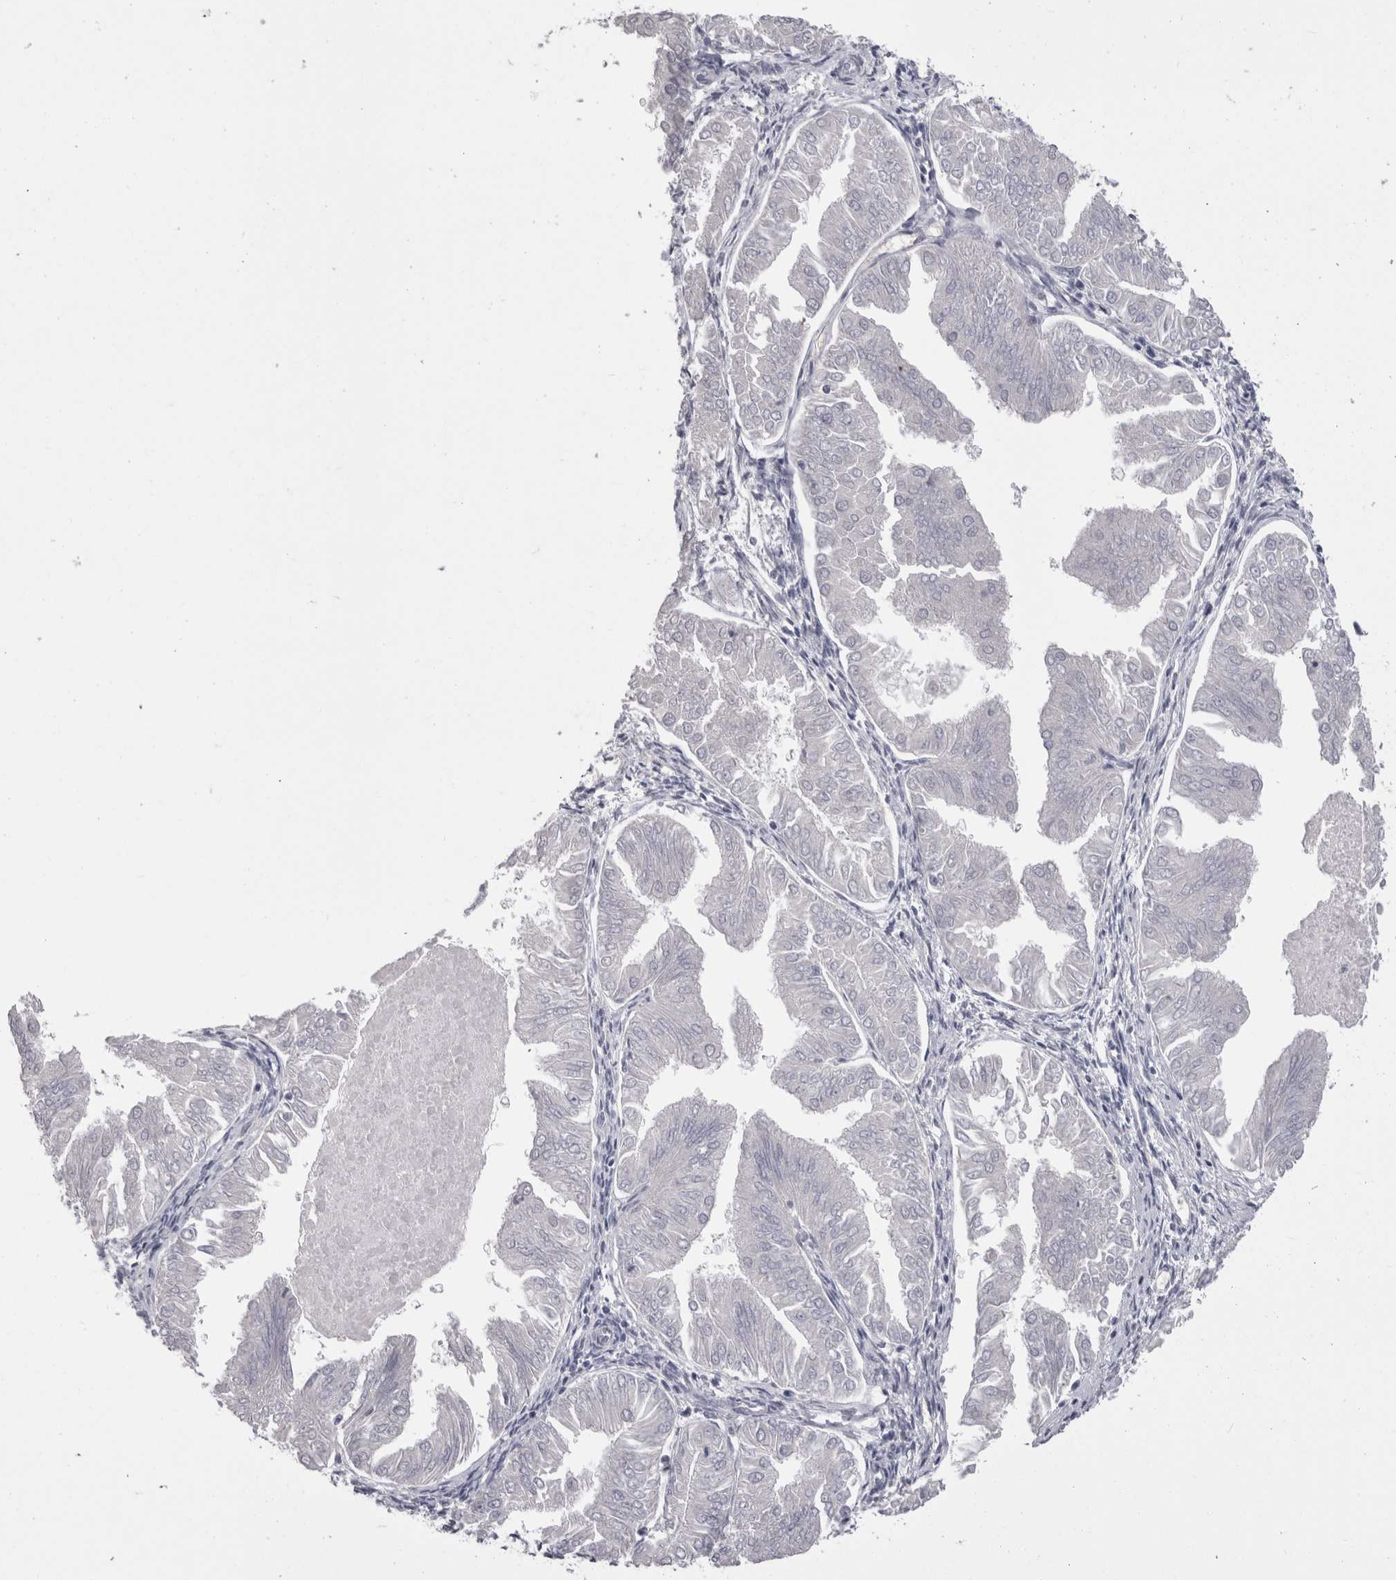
{"staining": {"intensity": "negative", "quantity": "none", "location": "none"}, "tissue": "endometrial cancer", "cell_type": "Tumor cells", "image_type": "cancer", "snomed": [{"axis": "morphology", "description": "Adenocarcinoma, NOS"}, {"axis": "topography", "description": "Endometrium"}], "caption": "Tumor cells show no significant protein expression in endometrial cancer.", "gene": "CDHR5", "patient": {"sex": "female", "age": 53}}